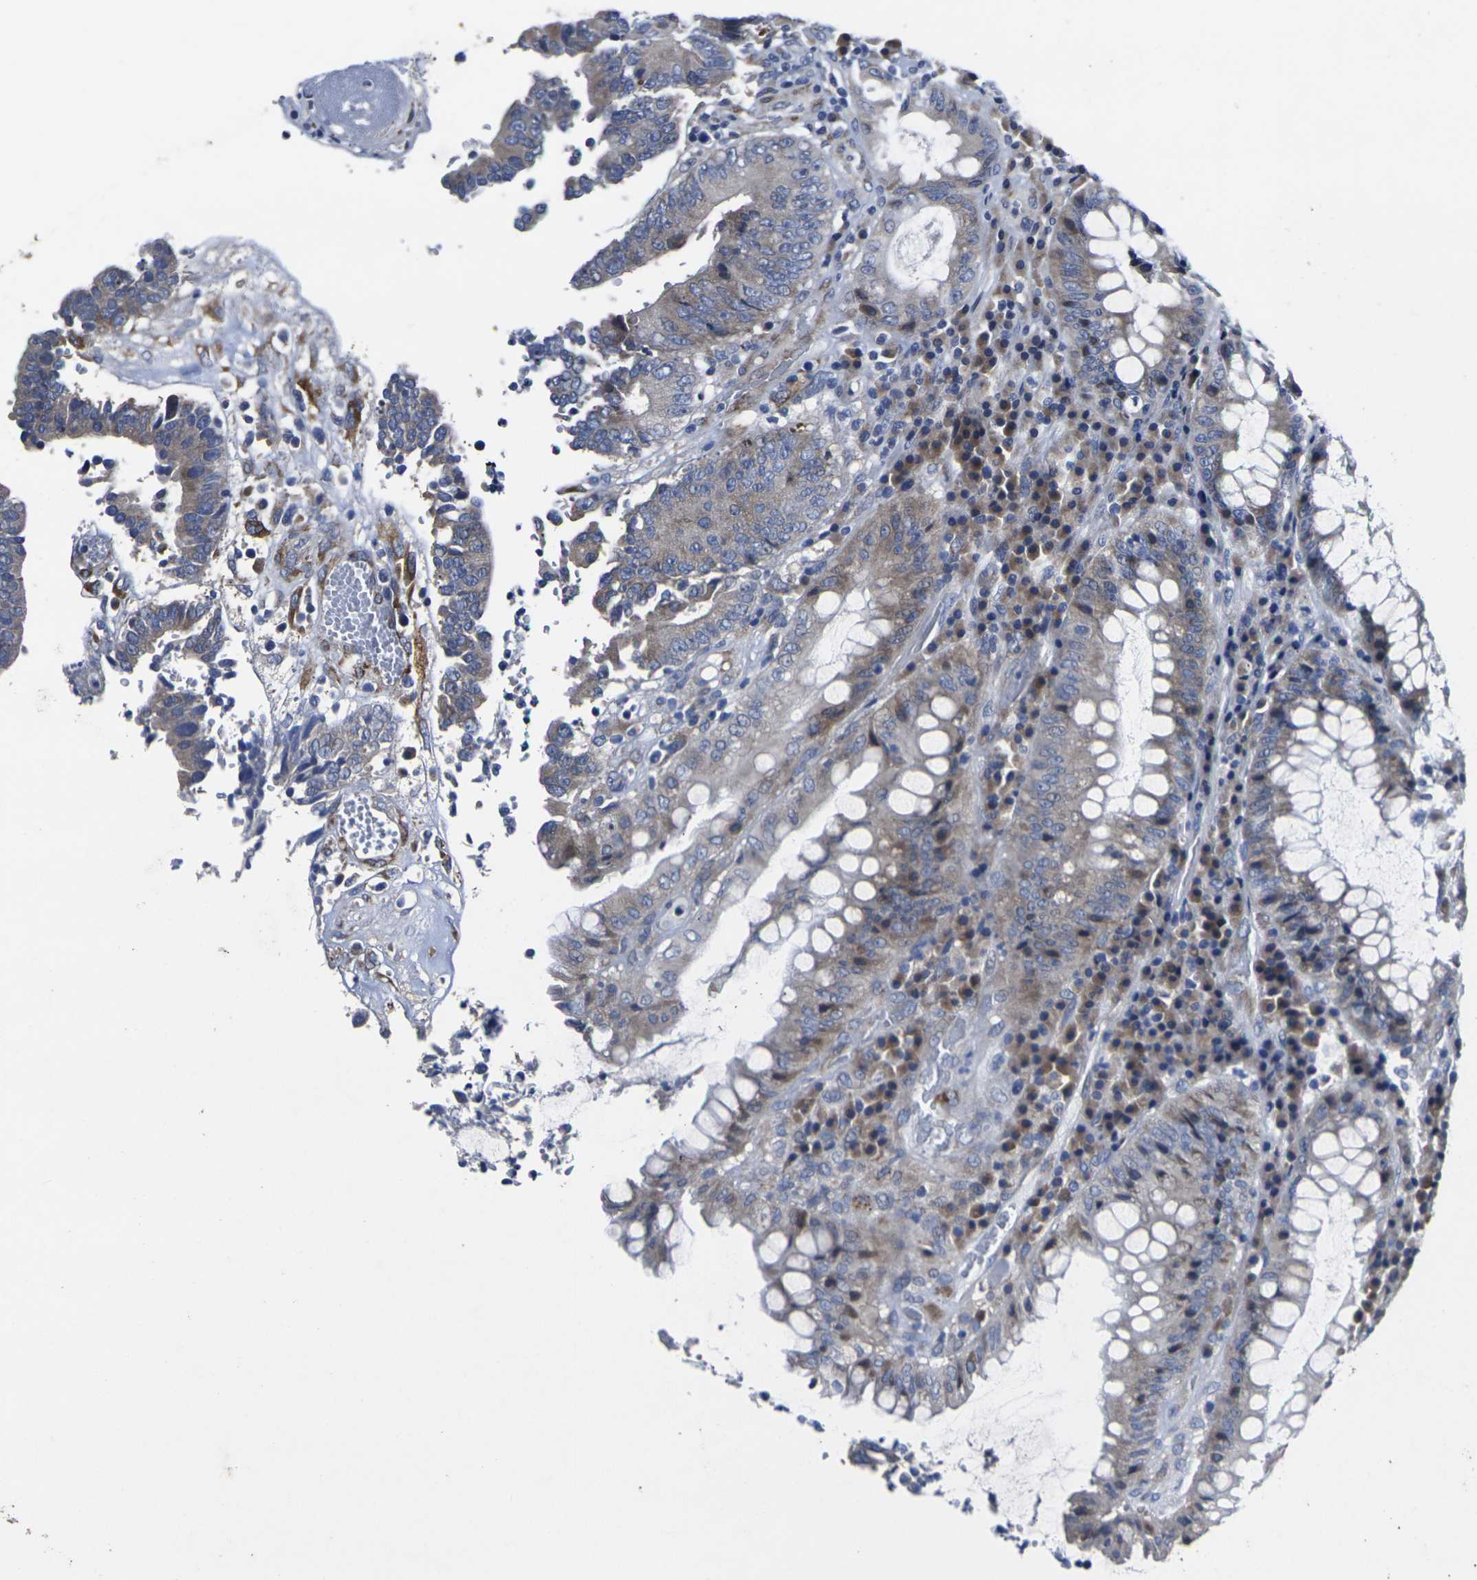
{"staining": {"intensity": "weak", "quantity": "<25%", "location": "cytoplasmic/membranous"}, "tissue": "colorectal cancer", "cell_type": "Tumor cells", "image_type": "cancer", "snomed": [{"axis": "morphology", "description": "Adenocarcinoma, NOS"}, {"axis": "topography", "description": "Rectum"}], "caption": "Immunohistochemistry (IHC) micrograph of neoplastic tissue: adenocarcinoma (colorectal) stained with DAB exhibits no significant protein positivity in tumor cells. (Stains: DAB (3,3'-diaminobenzidine) immunohistochemistry with hematoxylin counter stain, Microscopy: brightfield microscopy at high magnification).", "gene": "CYP2C8", "patient": {"sex": "male", "age": 72}}